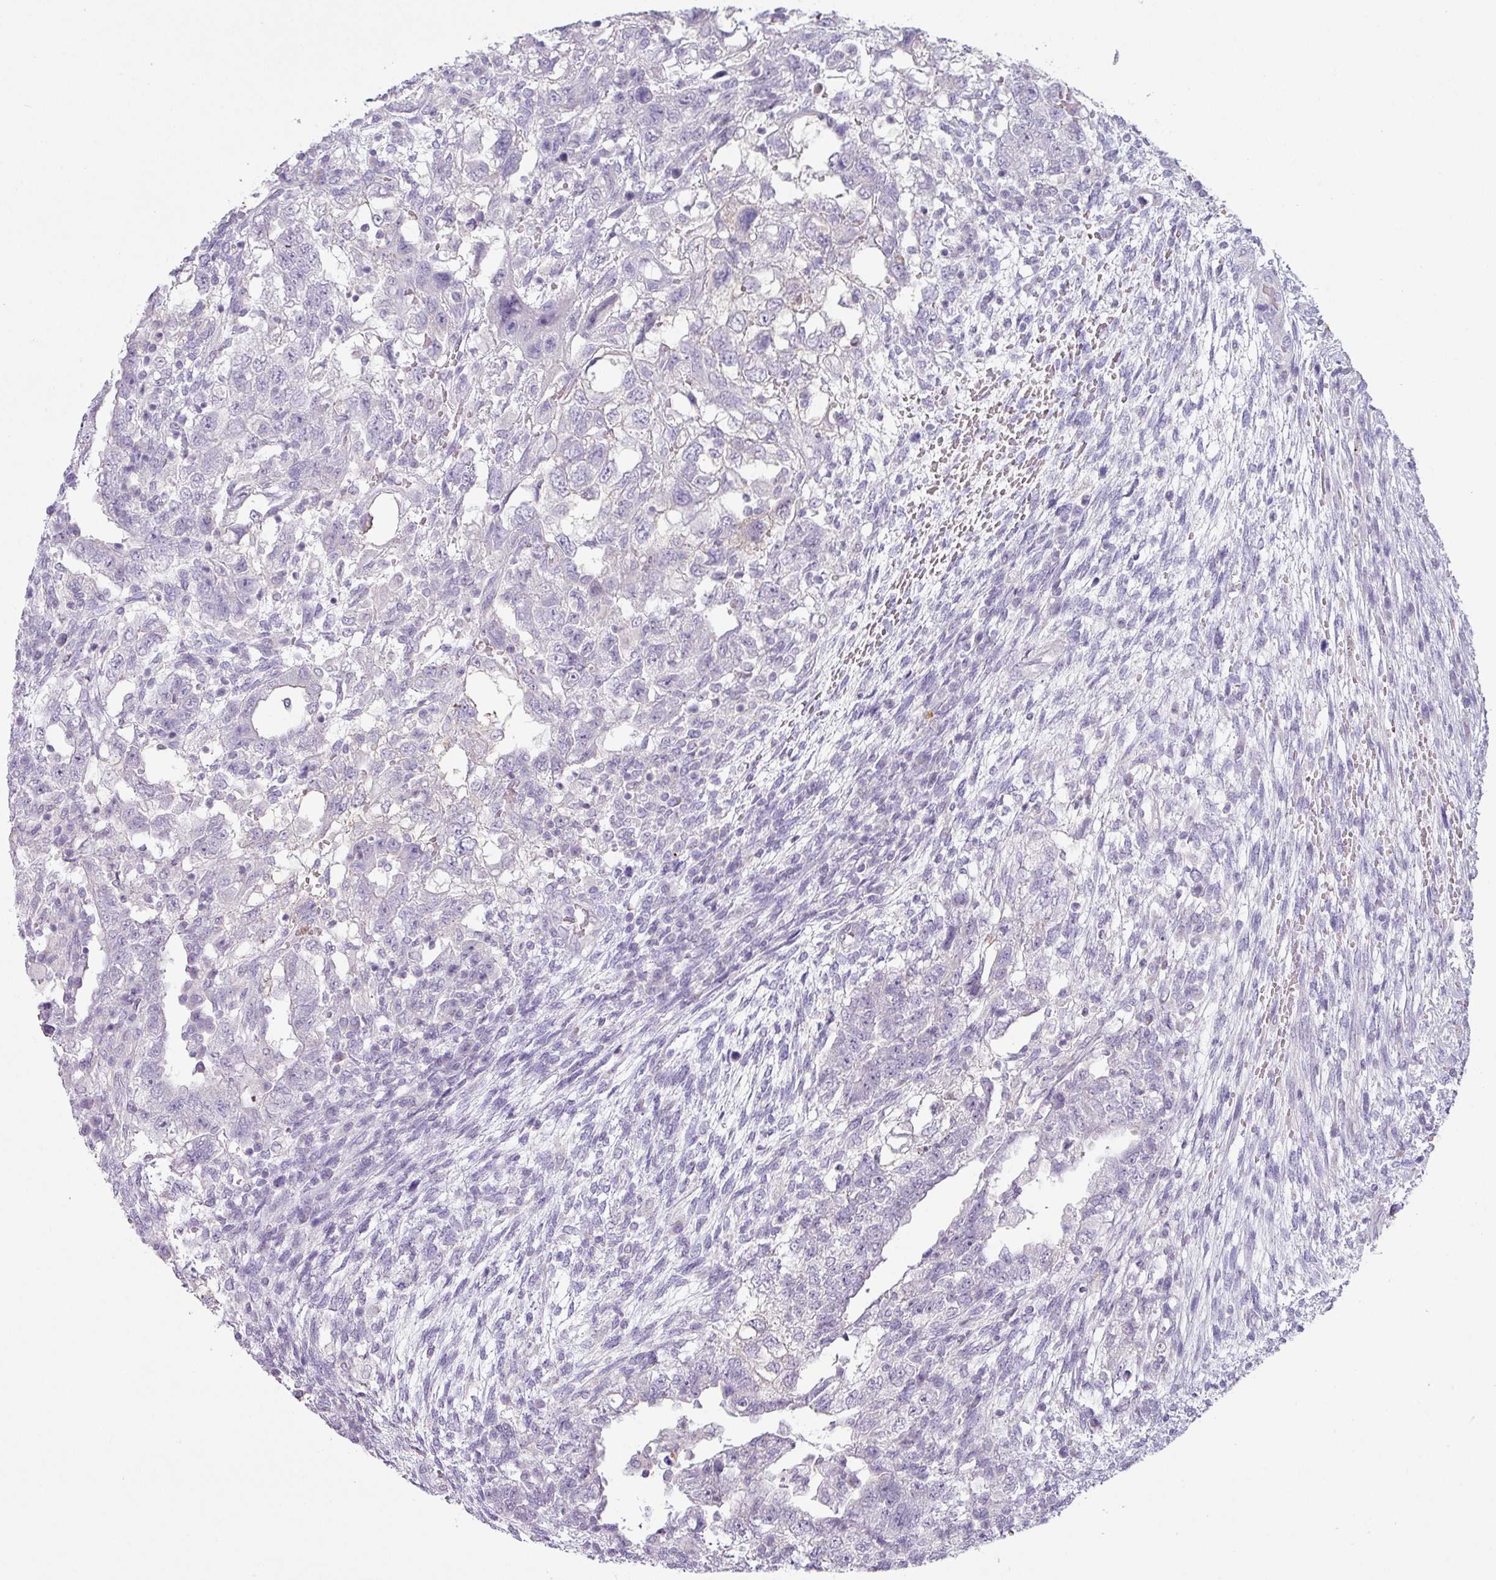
{"staining": {"intensity": "negative", "quantity": "none", "location": "none"}, "tissue": "testis cancer", "cell_type": "Tumor cells", "image_type": "cancer", "snomed": [{"axis": "morphology", "description": "Carcinoma, Embryonal, NOS"}, {"axis": "topography", "description": "Testis"}], "caption": "A micrograph of human testis embryonal carcinoma is negative for staining in tumor cells.", "gene": "MAGEC3", "patient": {"sex": "male", "age": 26}}